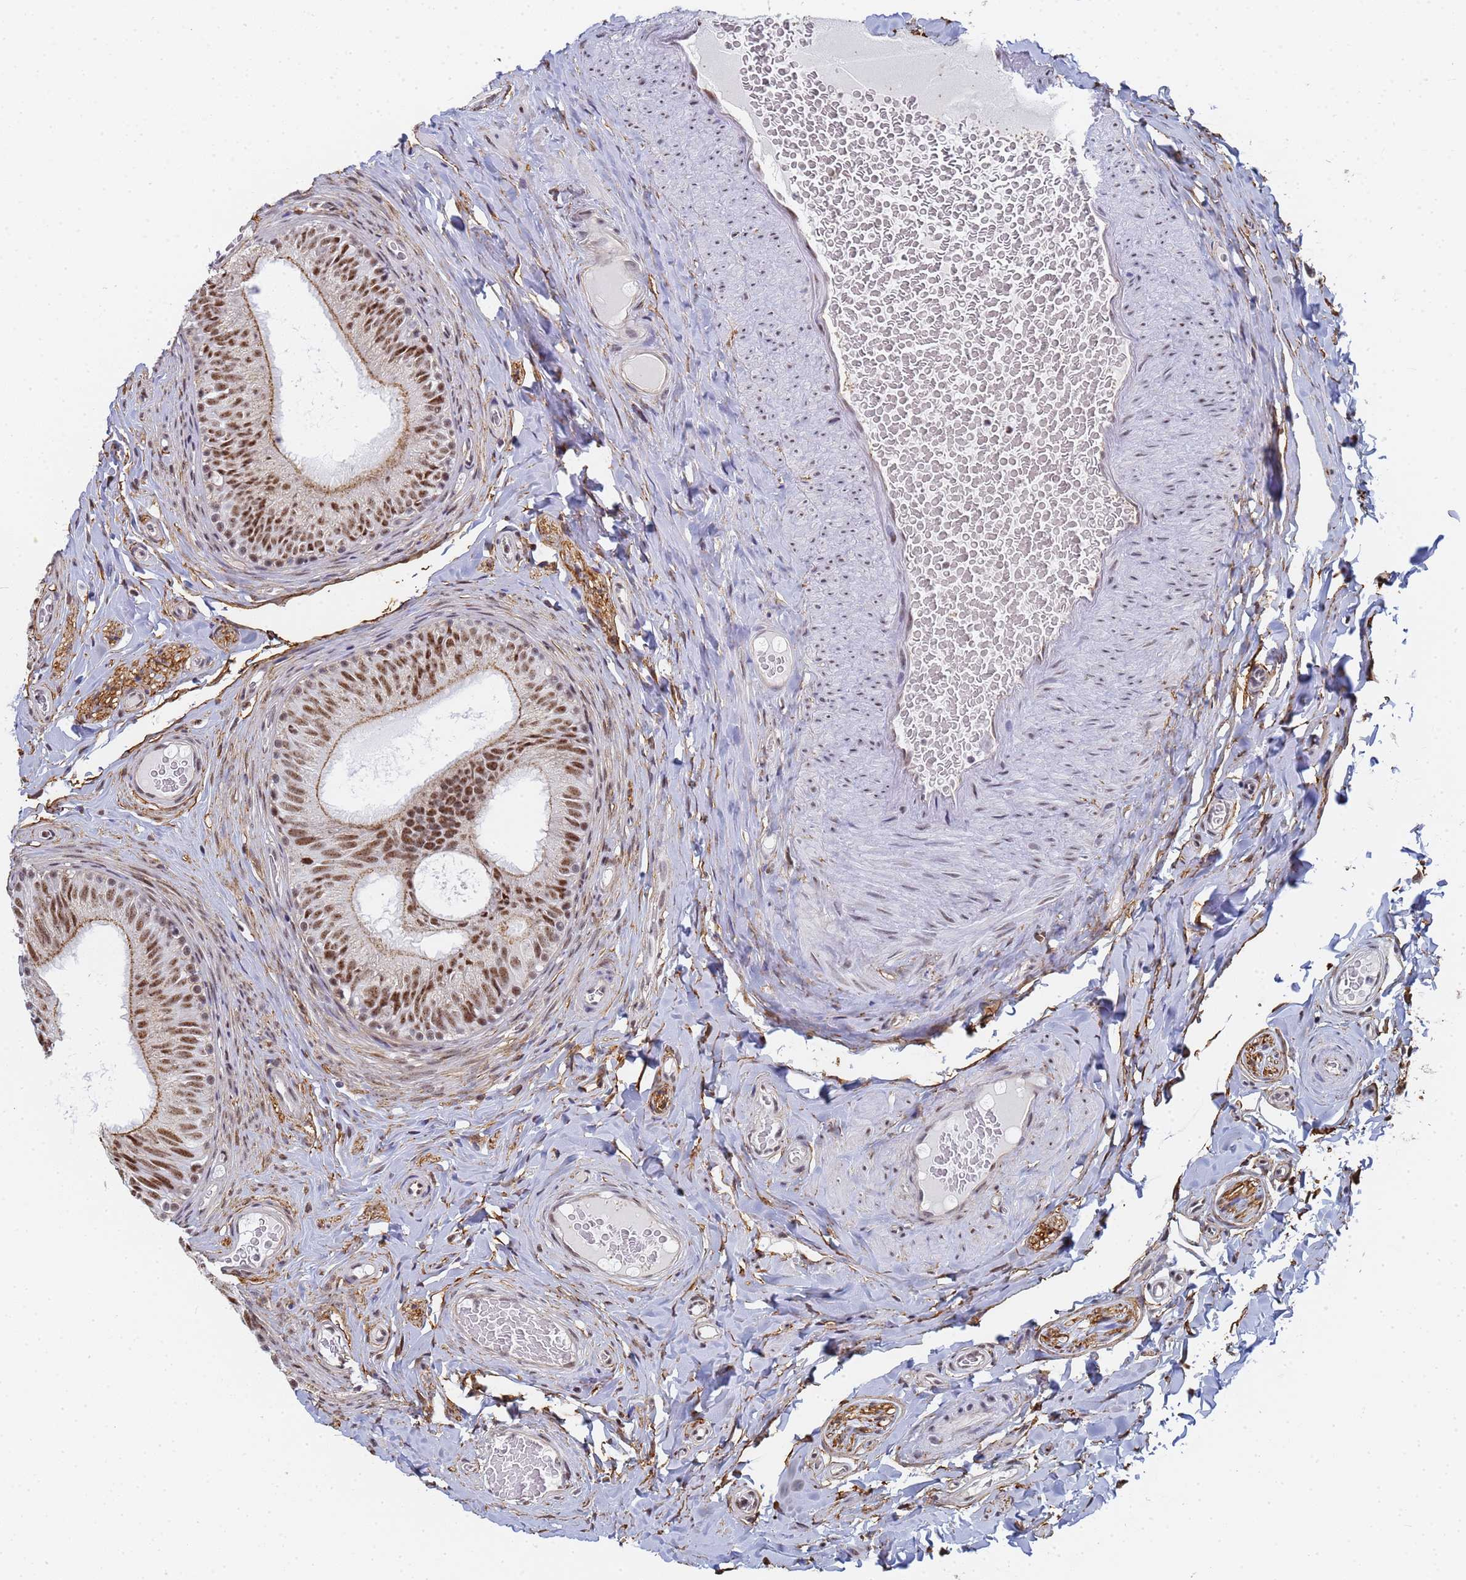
{"staining": {"intensity": "moderate", "quantity": ">75%", "location": "cytoplasmic/membranous,nuclear"}, "tissue": "epididymis", "cell_type": "Glandular cells", "image_type": "normal", "snomed": [{"axis": "morphology", "description": "Normal tissue, NOS"}, {"axis": "topography", "description": "Epididymis"}], "caption": "Immunohistochemical staining of normal epididymis shows moderate cytoplasmic/membranous,nuclear protein staining in about >75% of glandular cells. (Brightfield microscopy of DAB IHC at high magnification).", "gene": "PRRT4", "patient": {"sex": "male", "age": 34}}